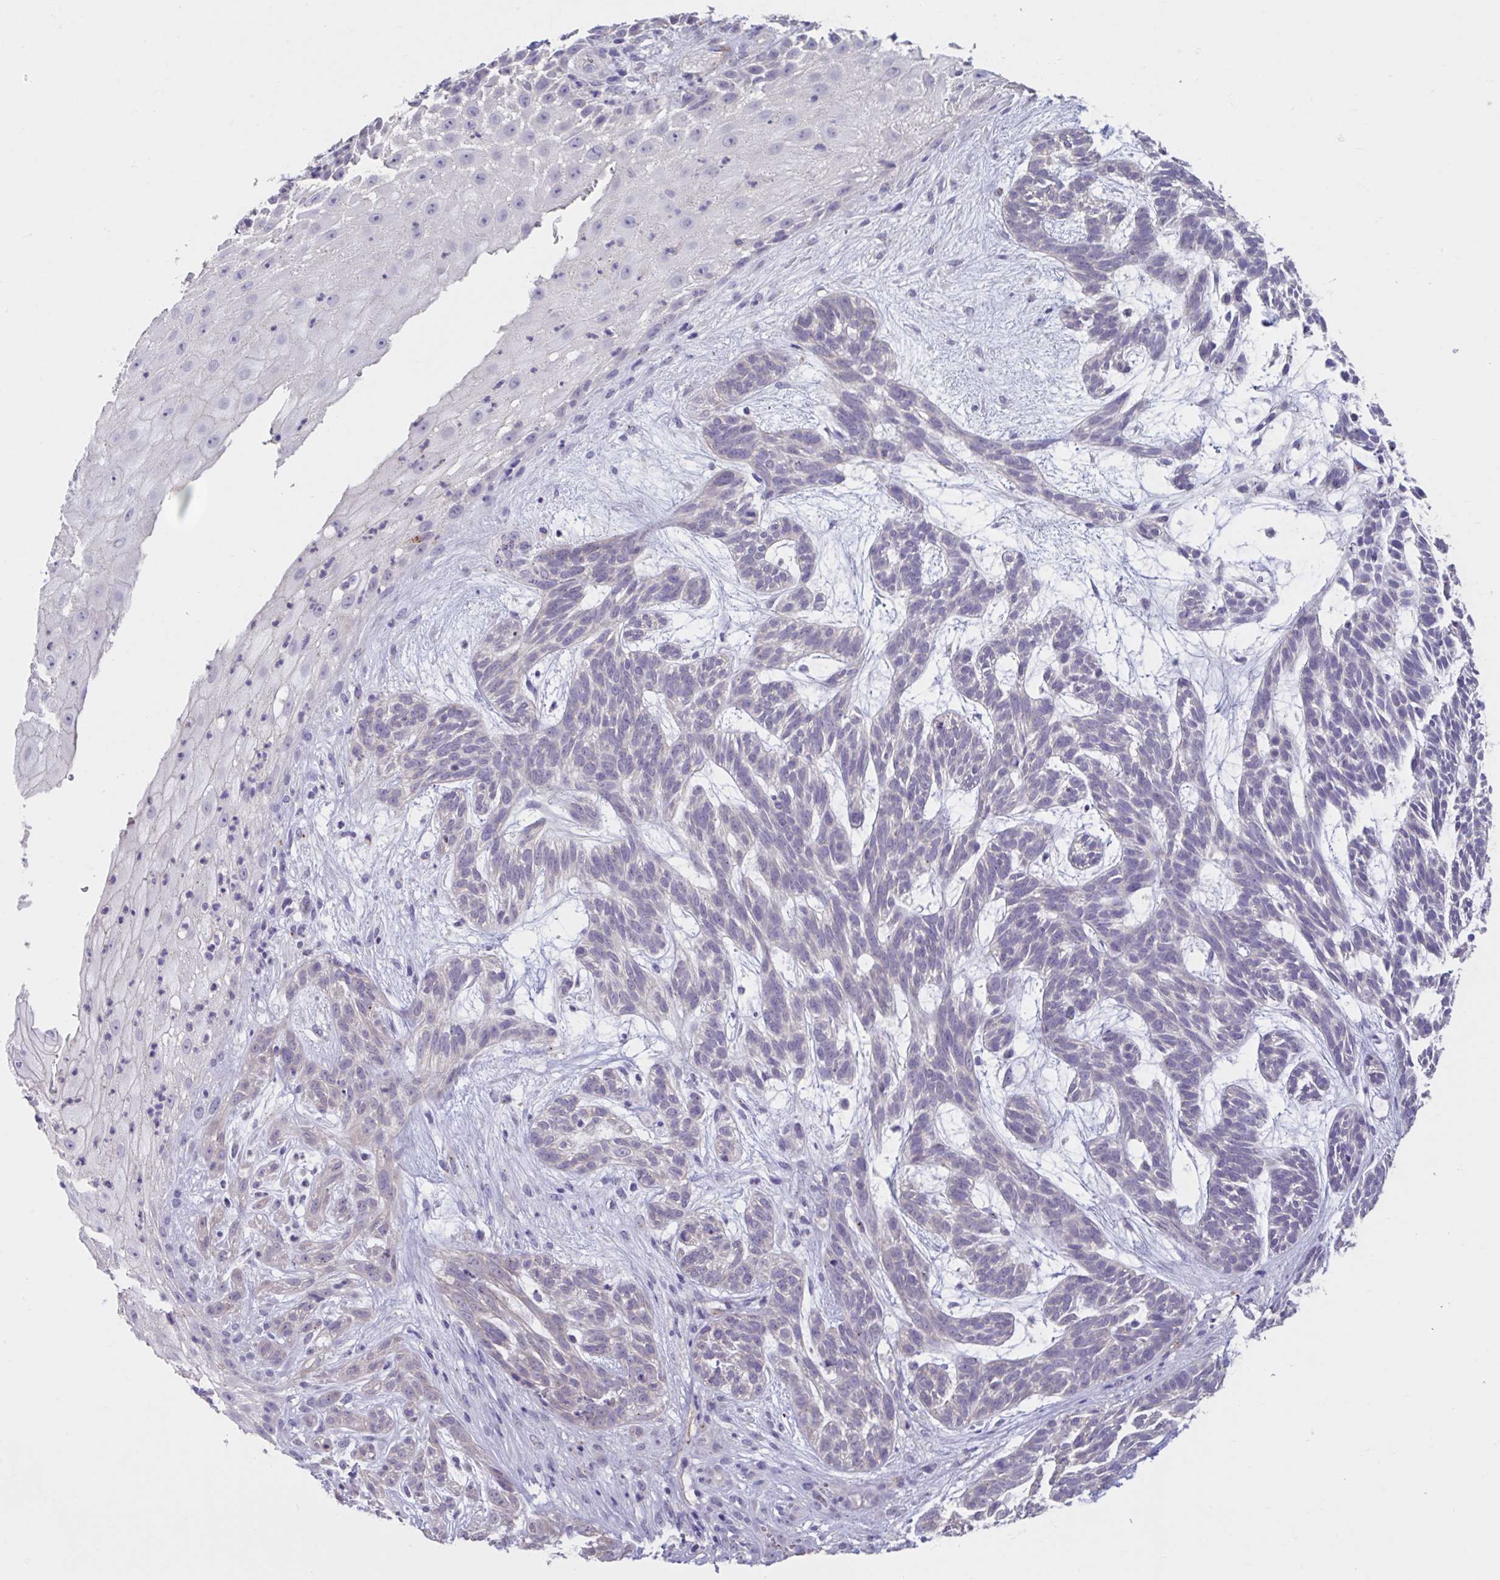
{"staining": {"intensity": "weak", "quantity": "<25%", "location": "cytoplasmic/membranous"}, "tissue": "skin cancer", "cell_type": "Tumor cells", "image_type": "cancer", "snomed": [{"axis": "morphology", "description": "Basal cell carcinoma"}, {"axis": "topography", "description": "Skin"}, {"axis": "topography", "description": "Skin, foot"}], "caption": "There is no significant staining in tumor cells of skin cancer. The staining is performed using DAB (3,3'-diaminobenzidine) brown chromogen with nuclei counter-stained in using hematoxylin.", "gene": "GPR162", "patient": {"sex": "female", "age": 77}}